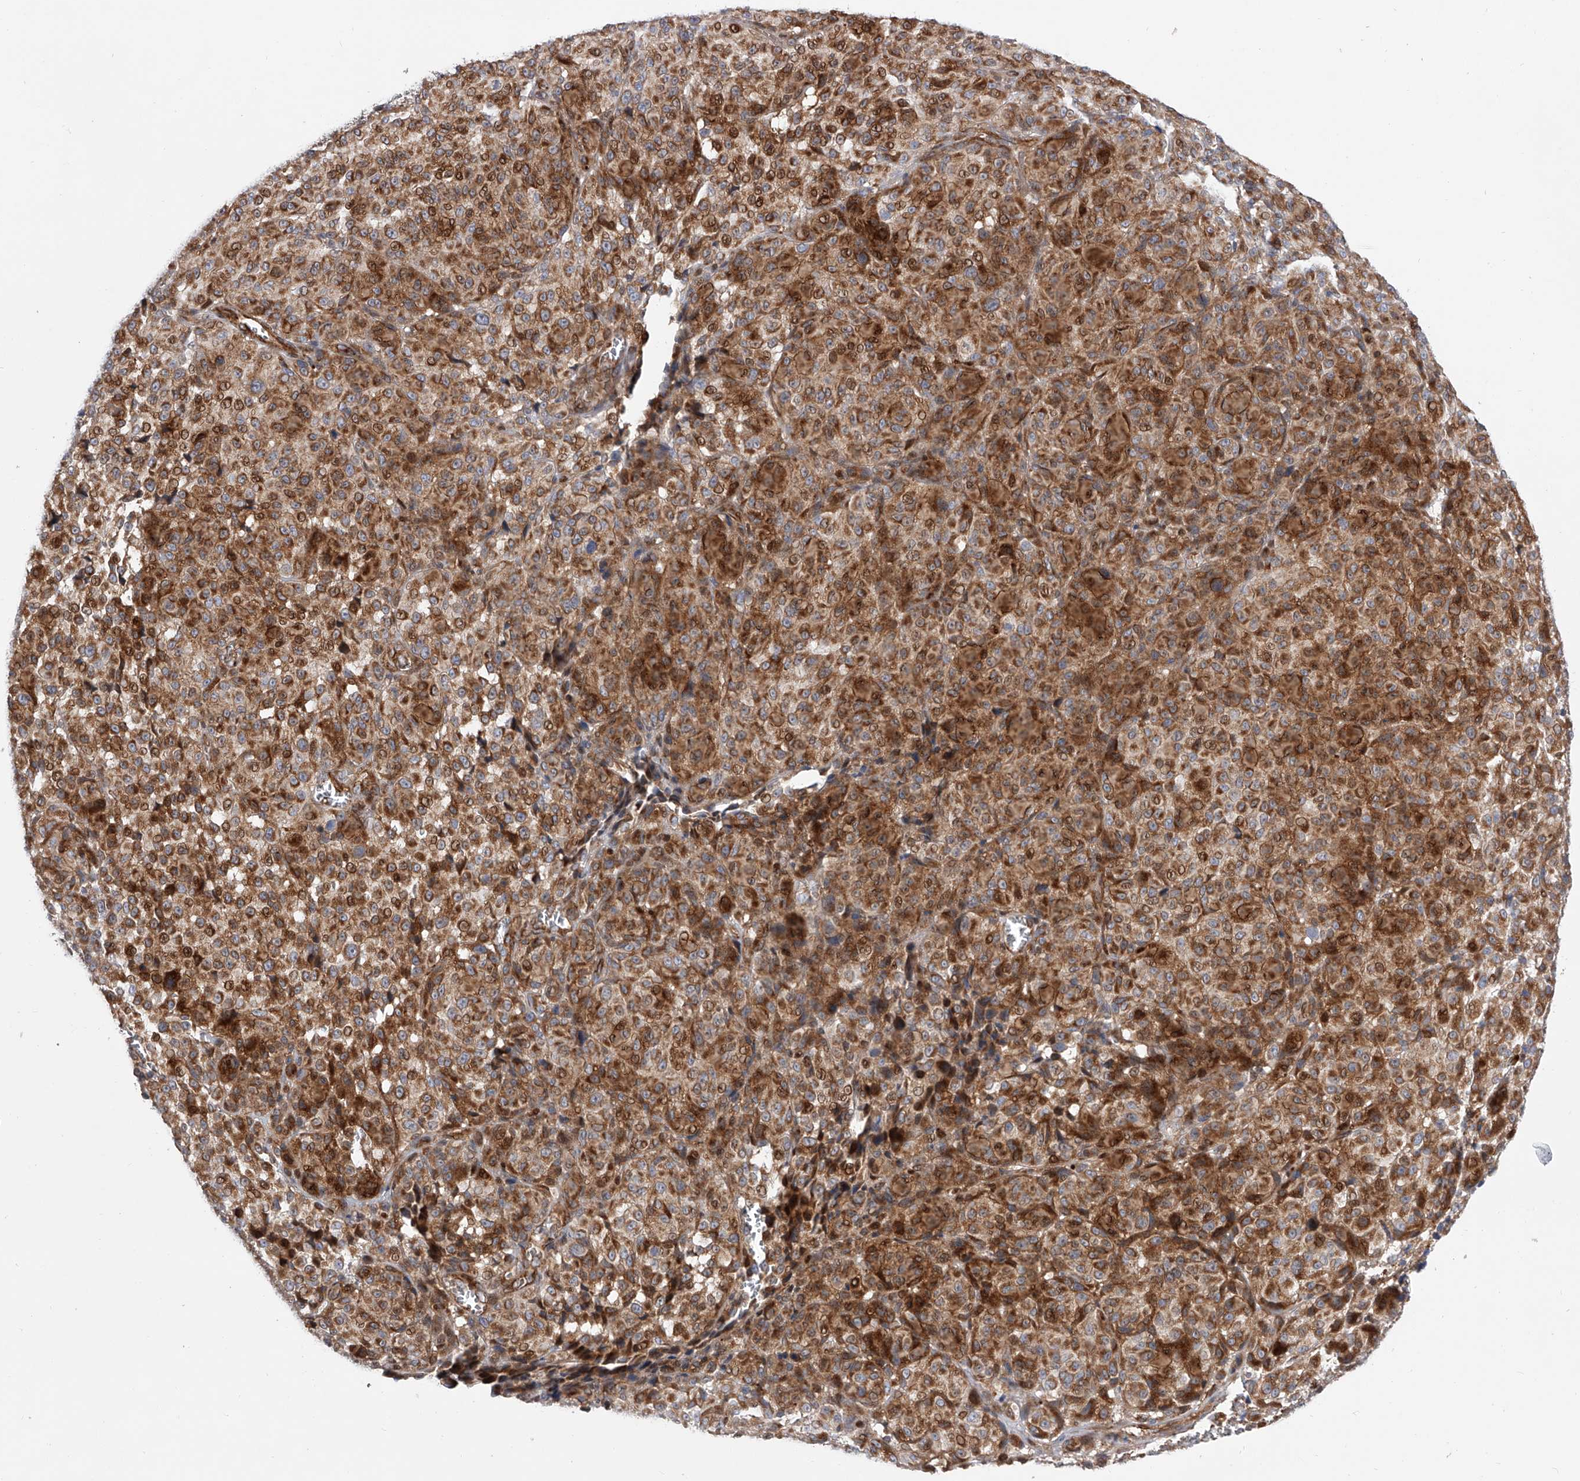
{"staining": {"intensity": "moderate", "quantity": ">75%", "location": "cytoplasmic/membranous,nuclear"}, "tissue": "melanoma", "cell_type": "Tumor cells", "image_type": "cancer", "snomed": [{"axis": "morphology", "description": "Malignant melanoma, NOS"}, {"axis": "topography", "description": "Skin"}], "caption": "Immunohistochemical staining of human melanoma displays moderate cytoplasmic/membranous and nuclear protein positivity in about >75% of tumor cells.", "gene": "PDSS2", "patient": {"sex": "male", "age": 73}}